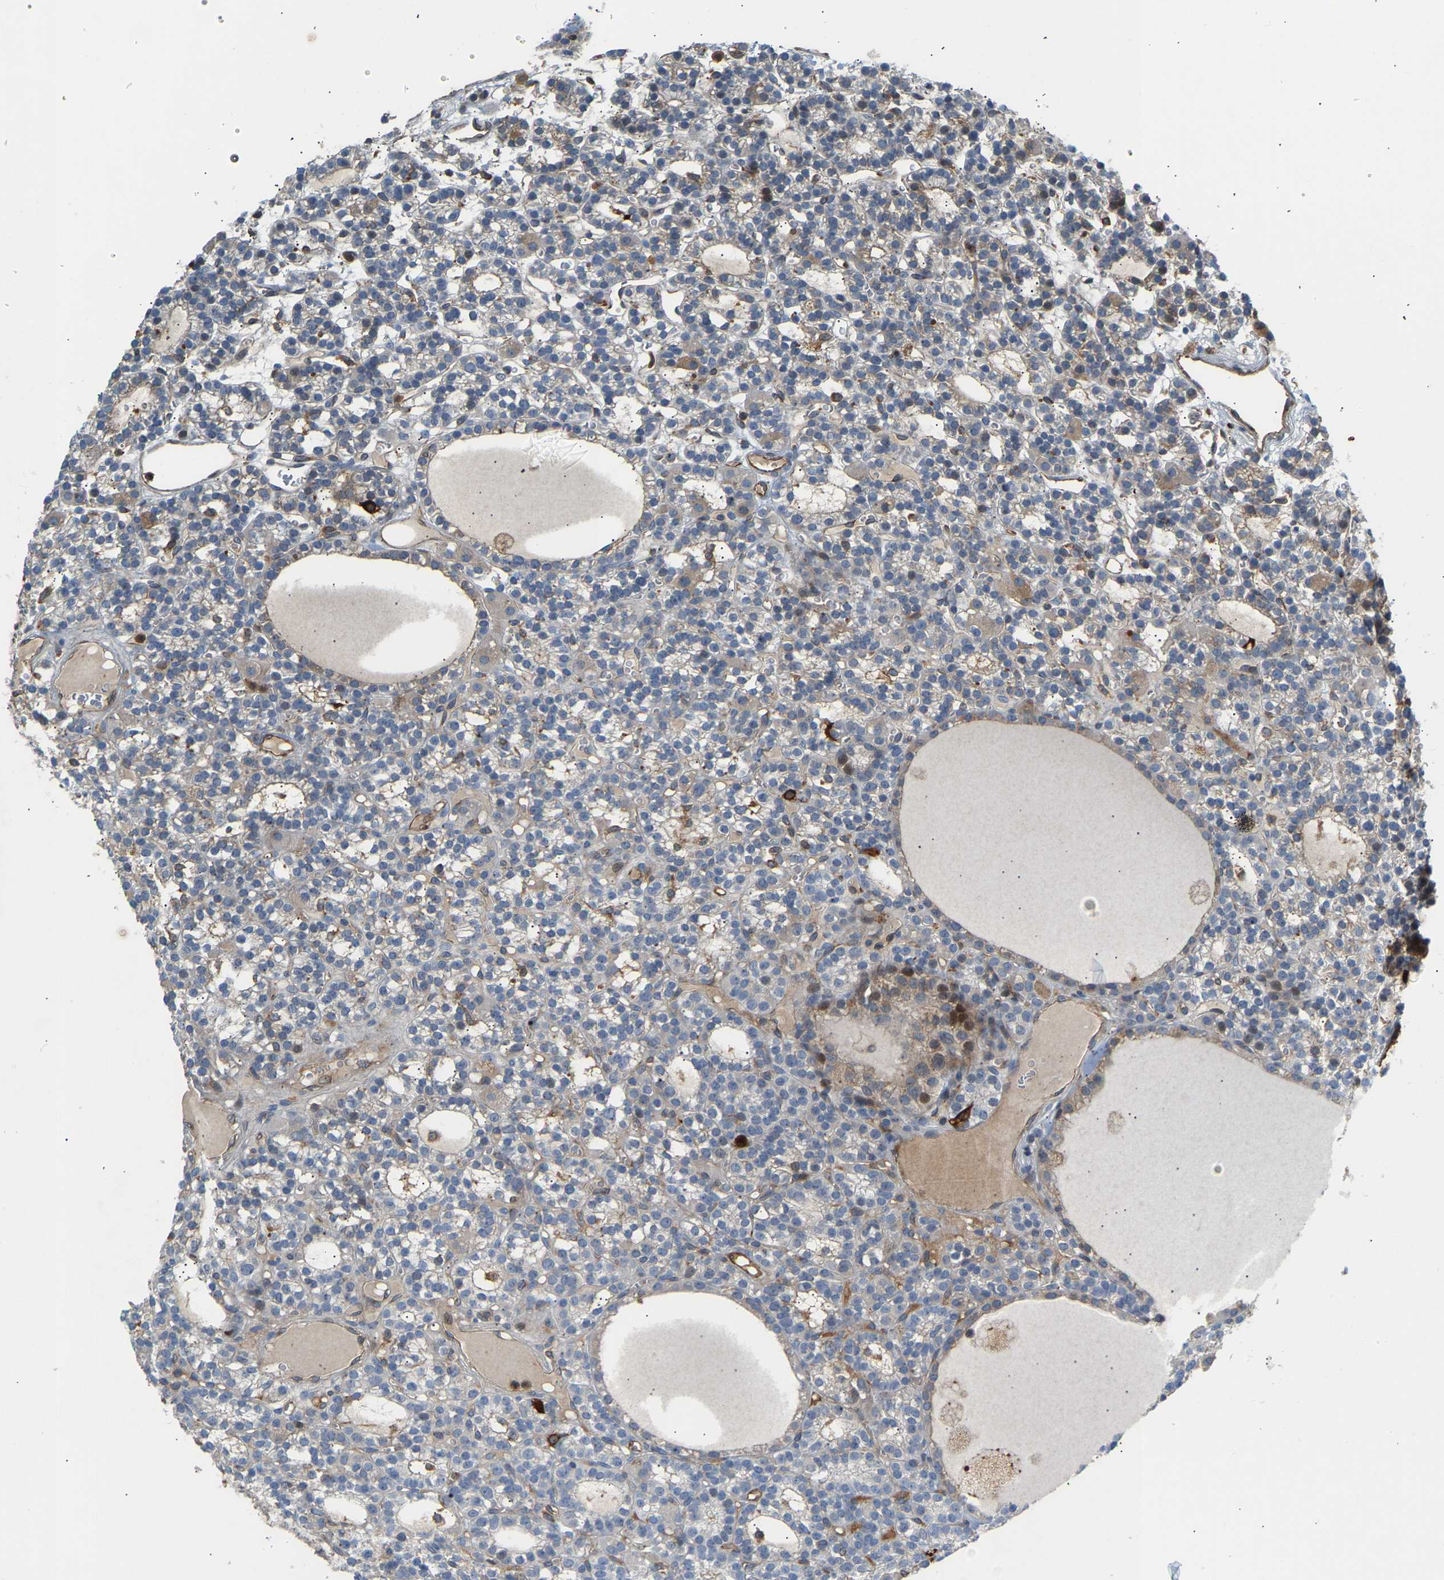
{"staining": {"intensity": "weak", "quantity": "<25%", "location": "cytoplasmic/membranous"}, "tissue": "parathyroid gland", "cell_type": "Glandular cells", "image_type": "normal", "snomed": [{"axis": "morphology", "description": "Normal tissue, NOS"}, {"axis": "morphology", "description": "Adenoma, NOS"}, {"axis": "topography", "description": "Parathyroid gland"}], "caption": "IHC micrograph of unremarkable parathyroid gland stained for a protein (brown), which reveals no expression in glandular cells. Brightfield microscopy of IHC stained with DAB (brown) and hematoxylin (blue), captured at high magnification.", "gene": "PLCG2", "patient": {"sex": "female", "age": 58}}